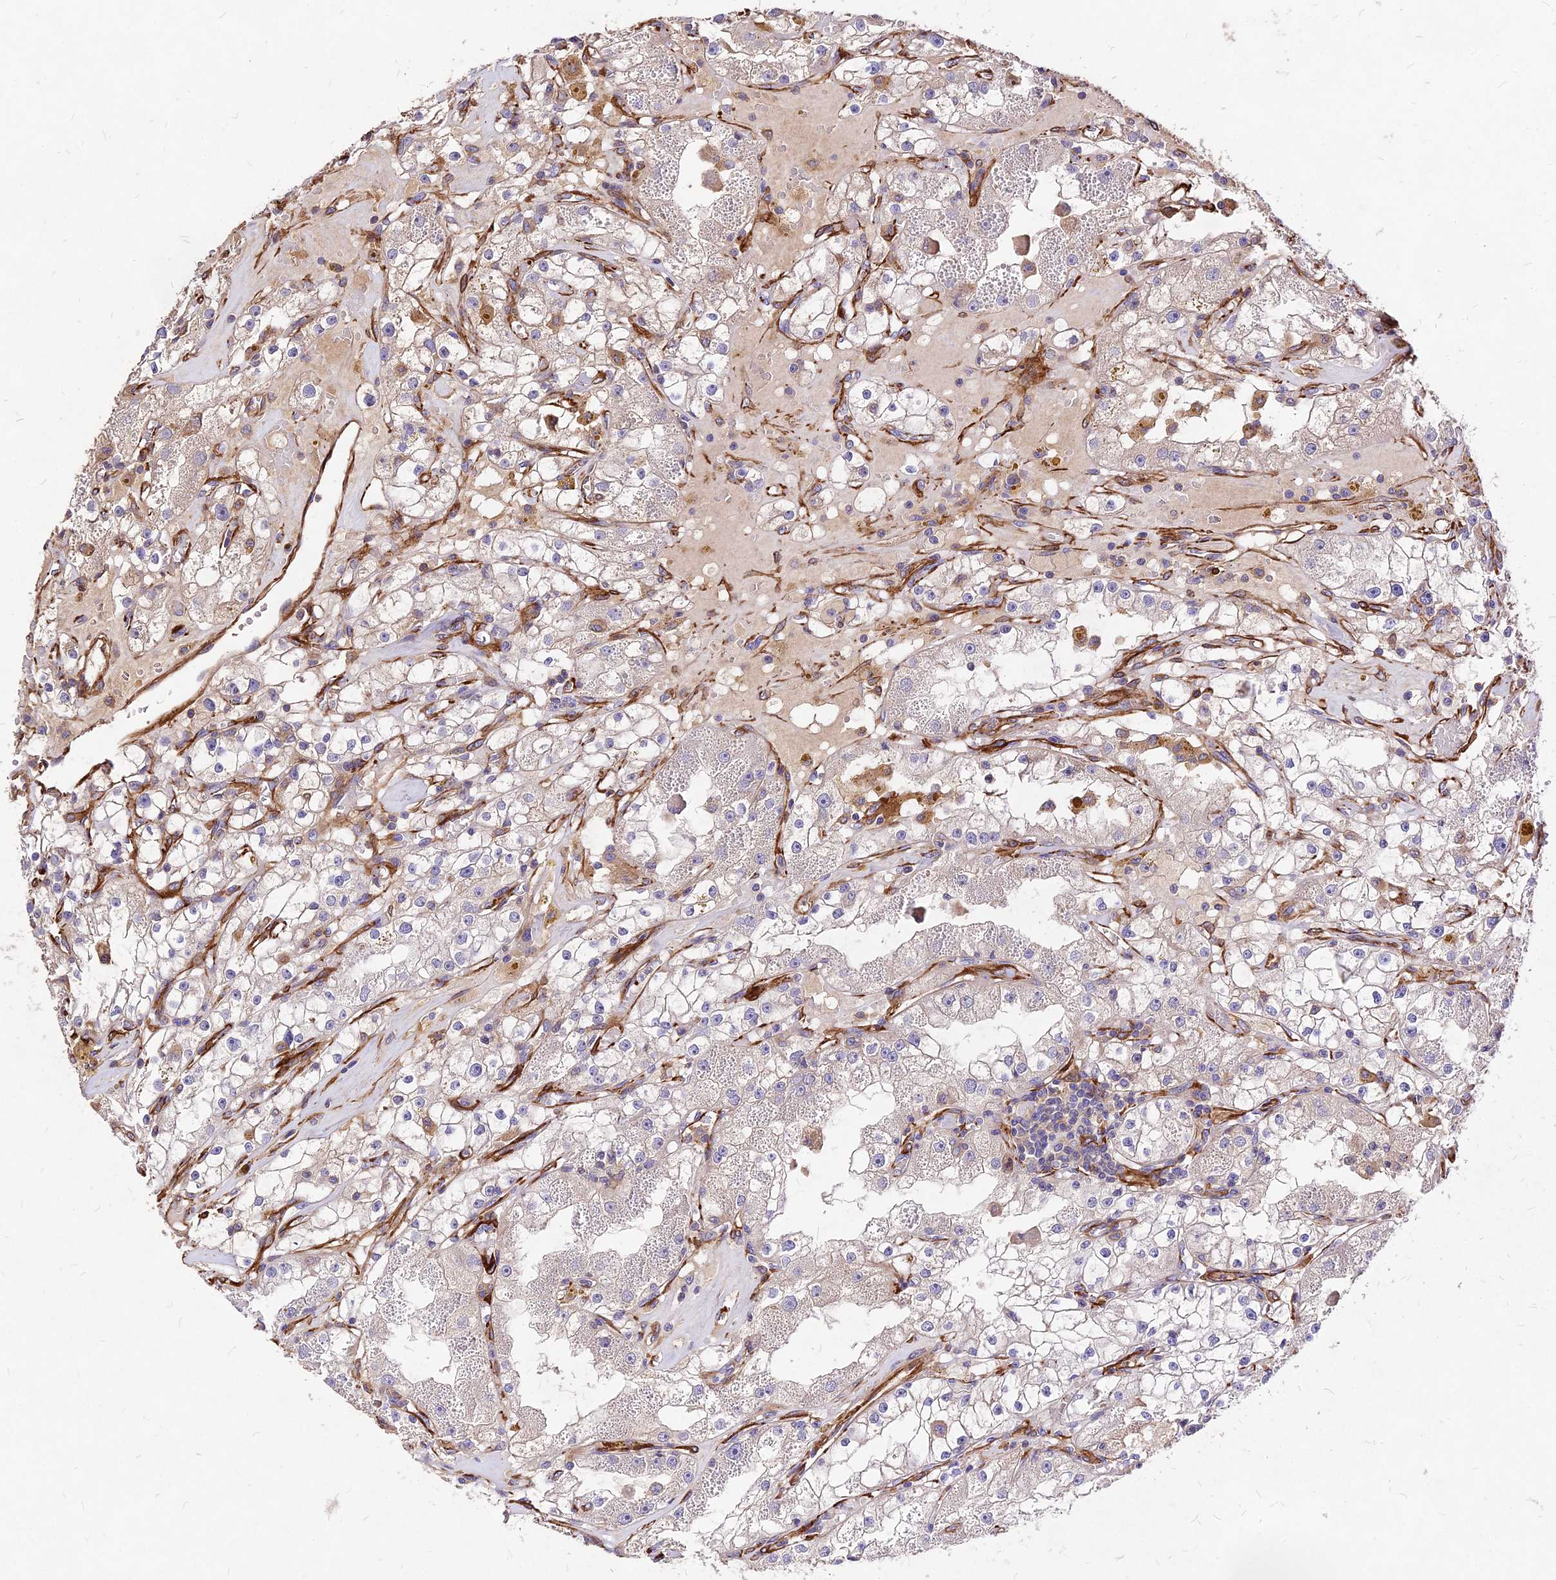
{"staining": {"intensity": "negative", "quantity": "none", "location": "none"}, "tissue": "renal cancer", "cell_type": "Tumor cells", "image_type": "cancer", "snomed": [{"axis": "morphology", "description": "Adenocarcinoma, NOS"}, {"axis": "topography", "description": "Kidney"}], "caption": "Protein analysis of renal adenocarcinoma exhibits no significant staining in tumor cells.", "gene": "EFCC1", "patient": {"sex": "male", "age": 56}}